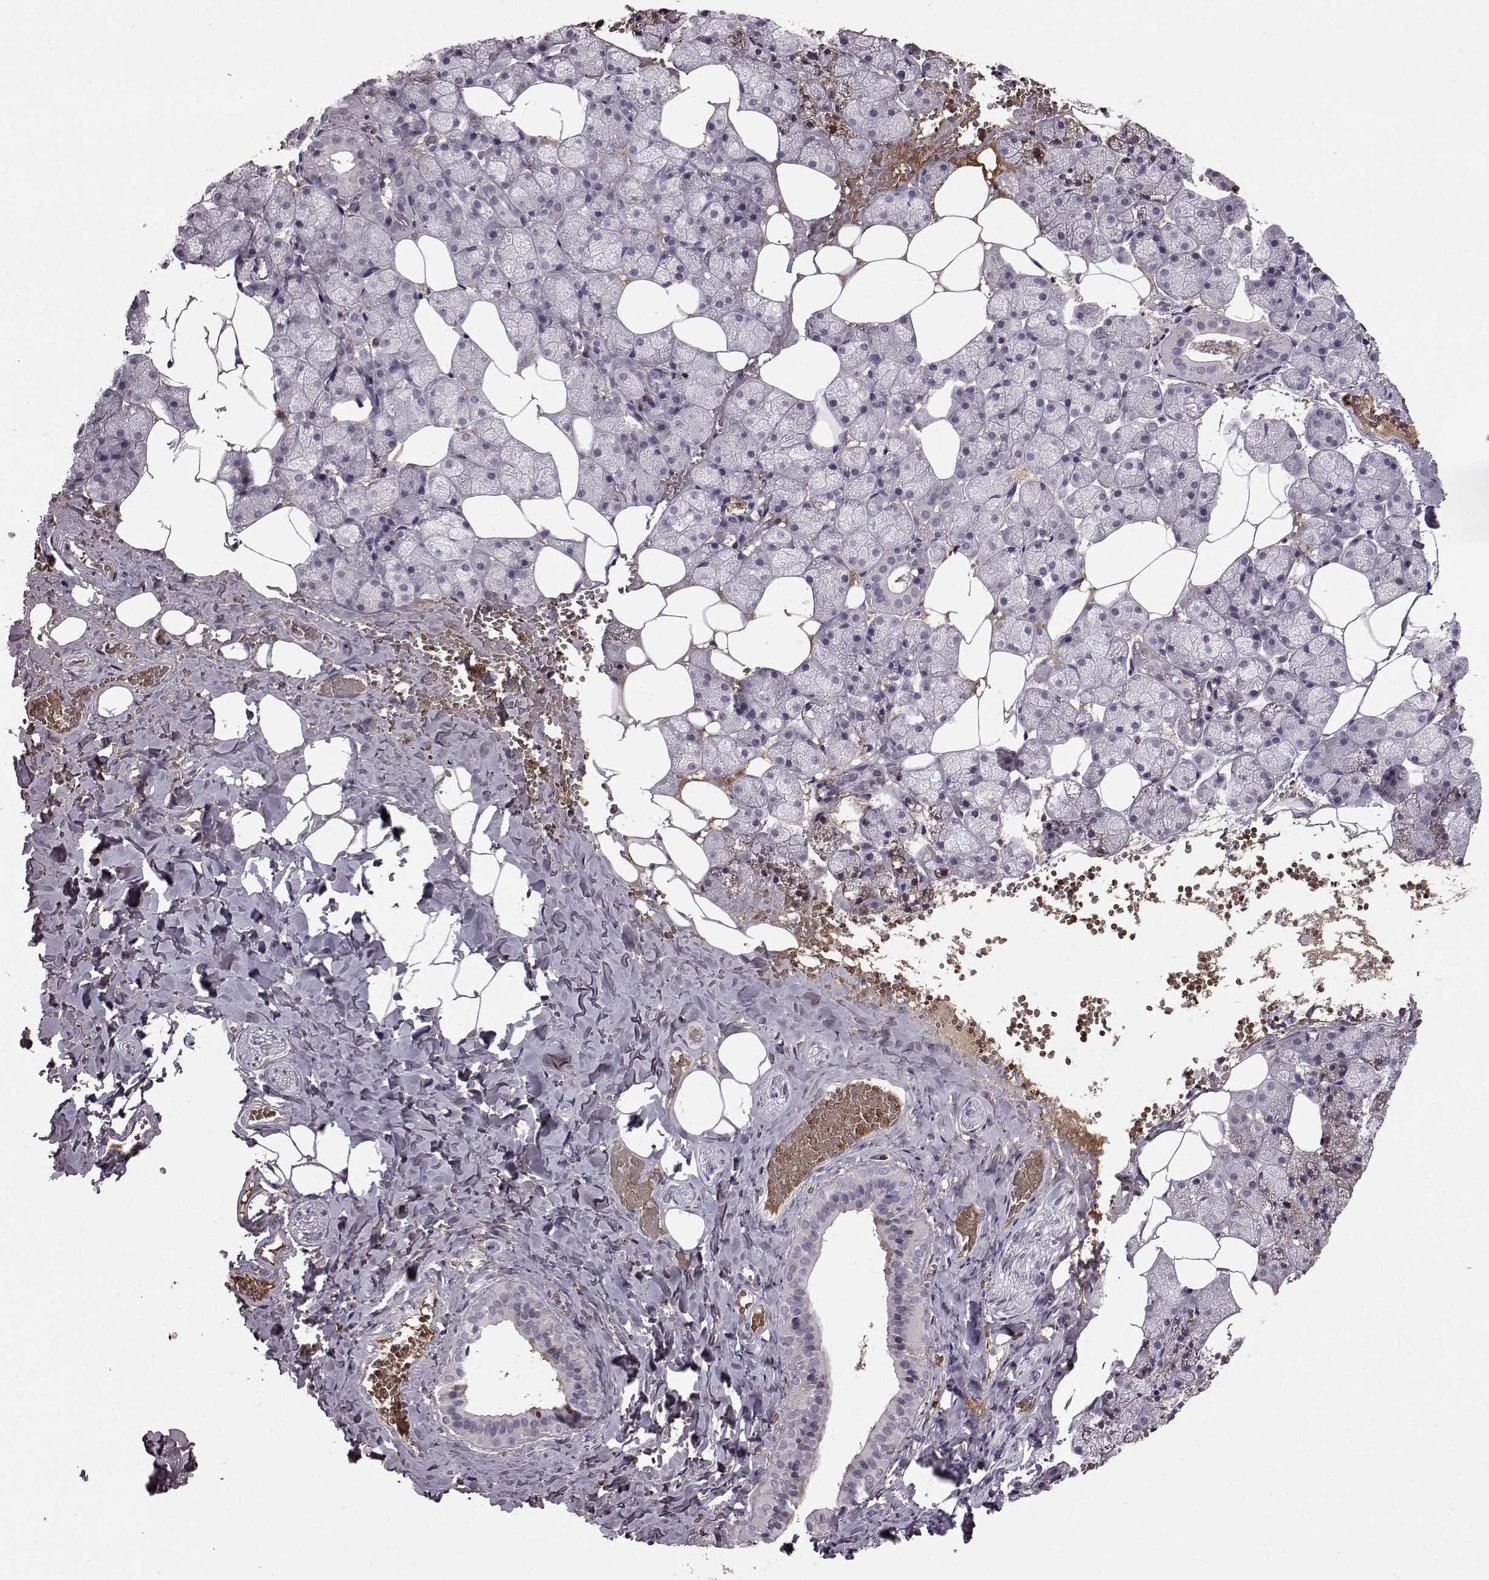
{"staining": {"intensity": "negative", "quantity": "none", "location": "none"}, "tissue": "salivary gland", "cell_type": "Glandular cells", "image_type": "normal", "snomed": [{"axis": "morphology", "description": "Normal tissue, NOS"}, {"axis": "topography", "description": "Salivary gland"}], "caption": "Glandular cells show no significant positivity in benign salivary gland. Brightfield microscopy of immunohistochemistry stained with DAB (3,3'-diaminobenzidine) (brown) and hematoxylin (blue), captured at high magnification.", "gene": "PROP1", "patient": {"sex": "male", "age": 38}}